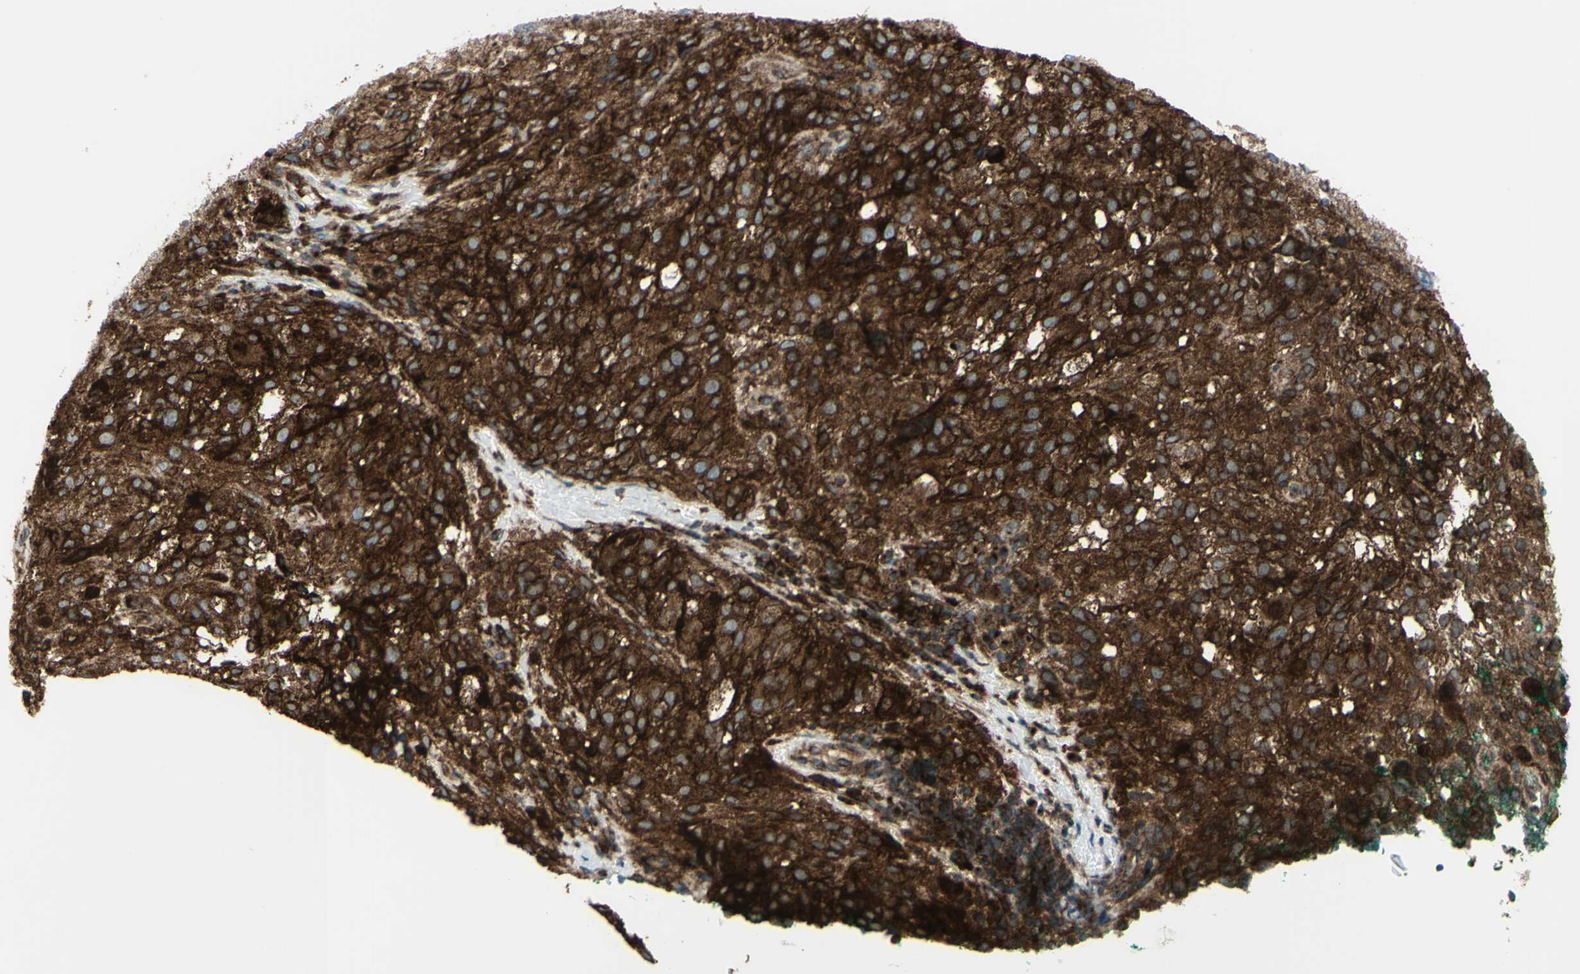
{"staining": {"intensity": "strong", "quantity": ">75%", "location": "cytoplasmic/membranous"}, "tissue": "melanoma", "cell_type": "Tumor cells", "image_type": "cancer", "snomed": [{"axis": "morphology", "description": "Necrosis, NOS"}, {"axis": "morphology", "description": "Malignant melanoma, NOS"}, {"axis": "topography", "description": "Skin"}], "caption": "High-magnification brightfield microscopy of malignant melanoma stained with DAB (brown) and counterstained with hematoxylin (blue). tumor cells exhibit strong cytoplasmic/membranous staining is appreciated in about>75% of cells.", "gene": "NAPA", "patient": {"sex": "female", "age": 87}}